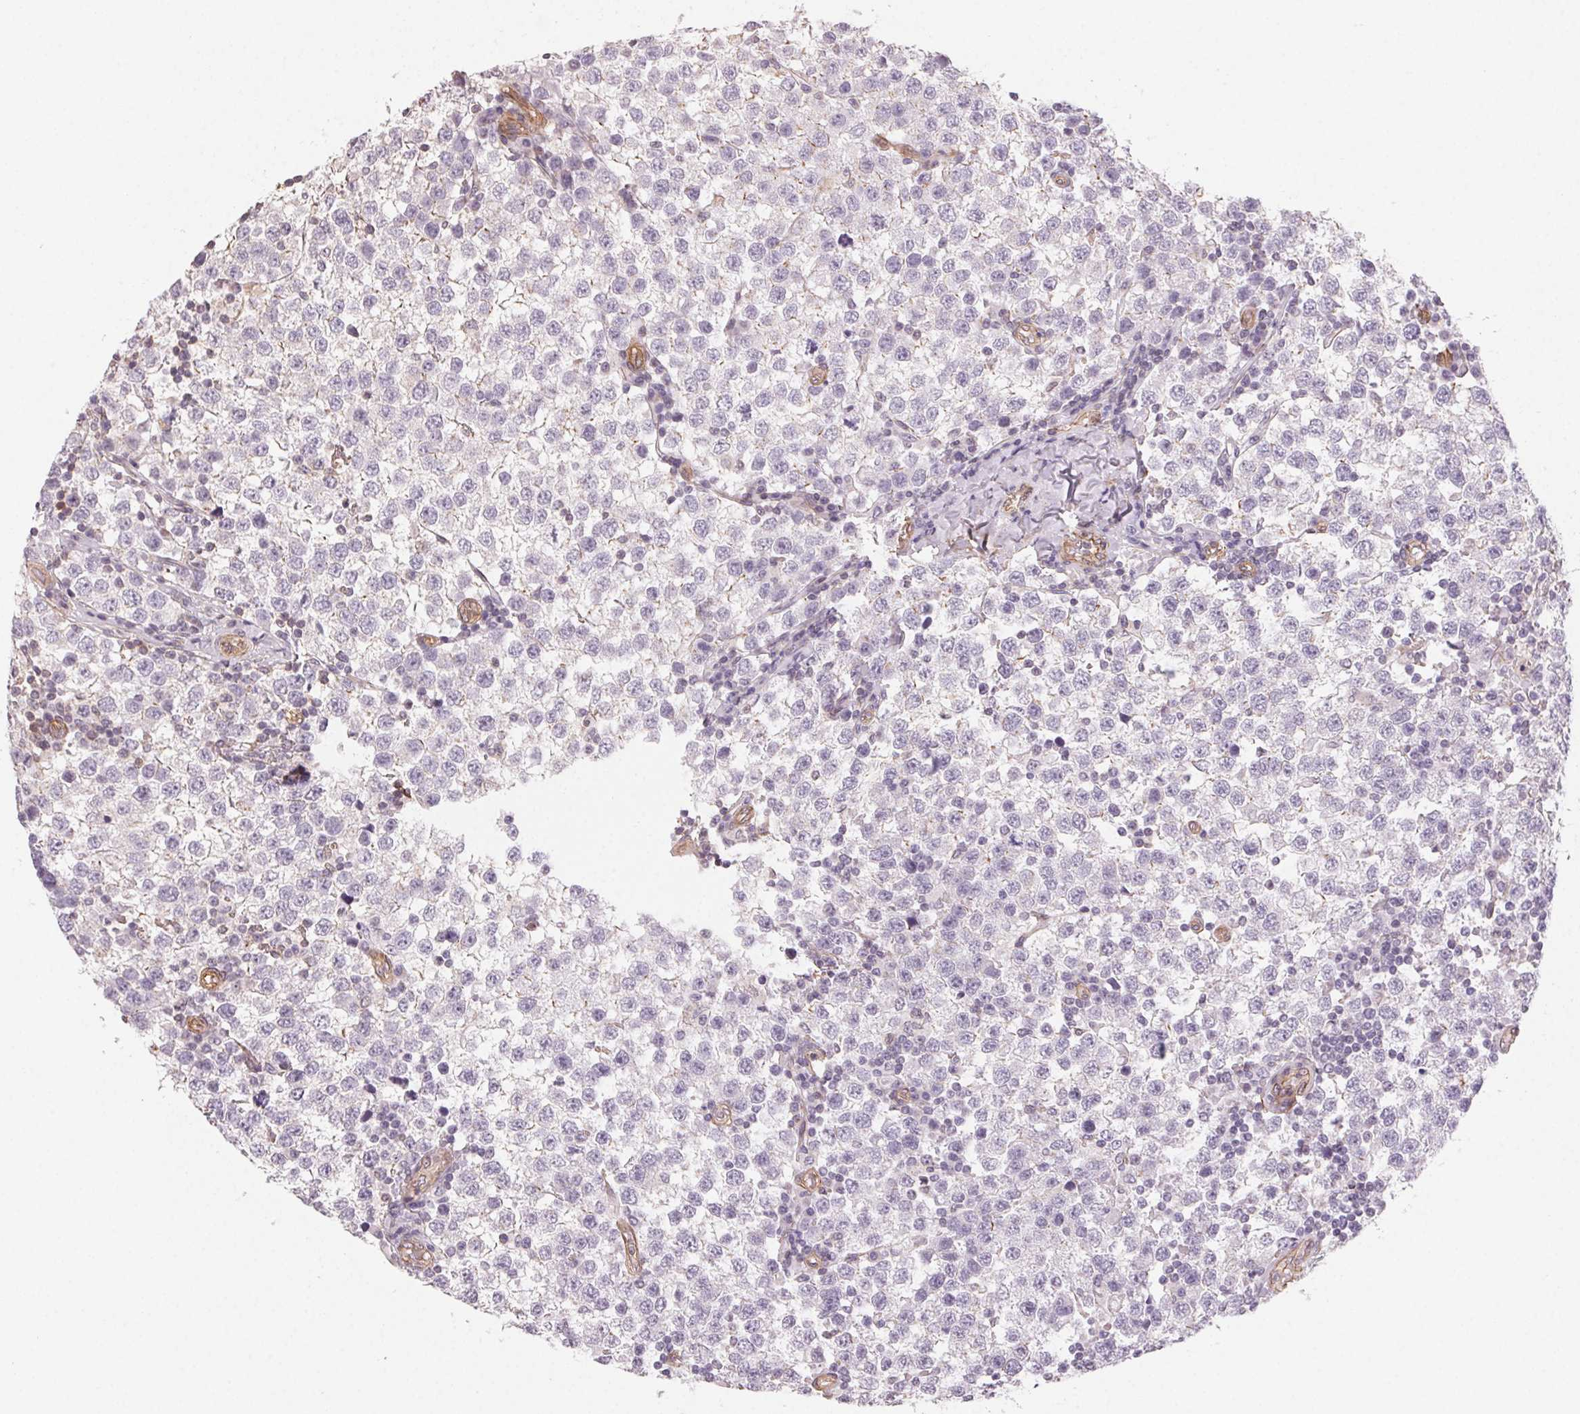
{"staining": {"intensity": "negative", "quantity": "none", "location": "none"}, "tissue": "testis cancer", "cell_type": "Tumor cells", "image_type": "cancer", "snomed": [{"axis": "morphology", "description": "Seminoma, NOS"}, {"axis": "topography", "description": "Testis"}], "caption": "This is an immunohistochemistry (IHC) photomicrograph of human testis seminoma. There is no expression in tumor cells.", "gene": "PLA2G4F", "patient": {"sex": "male", "age": 34}}